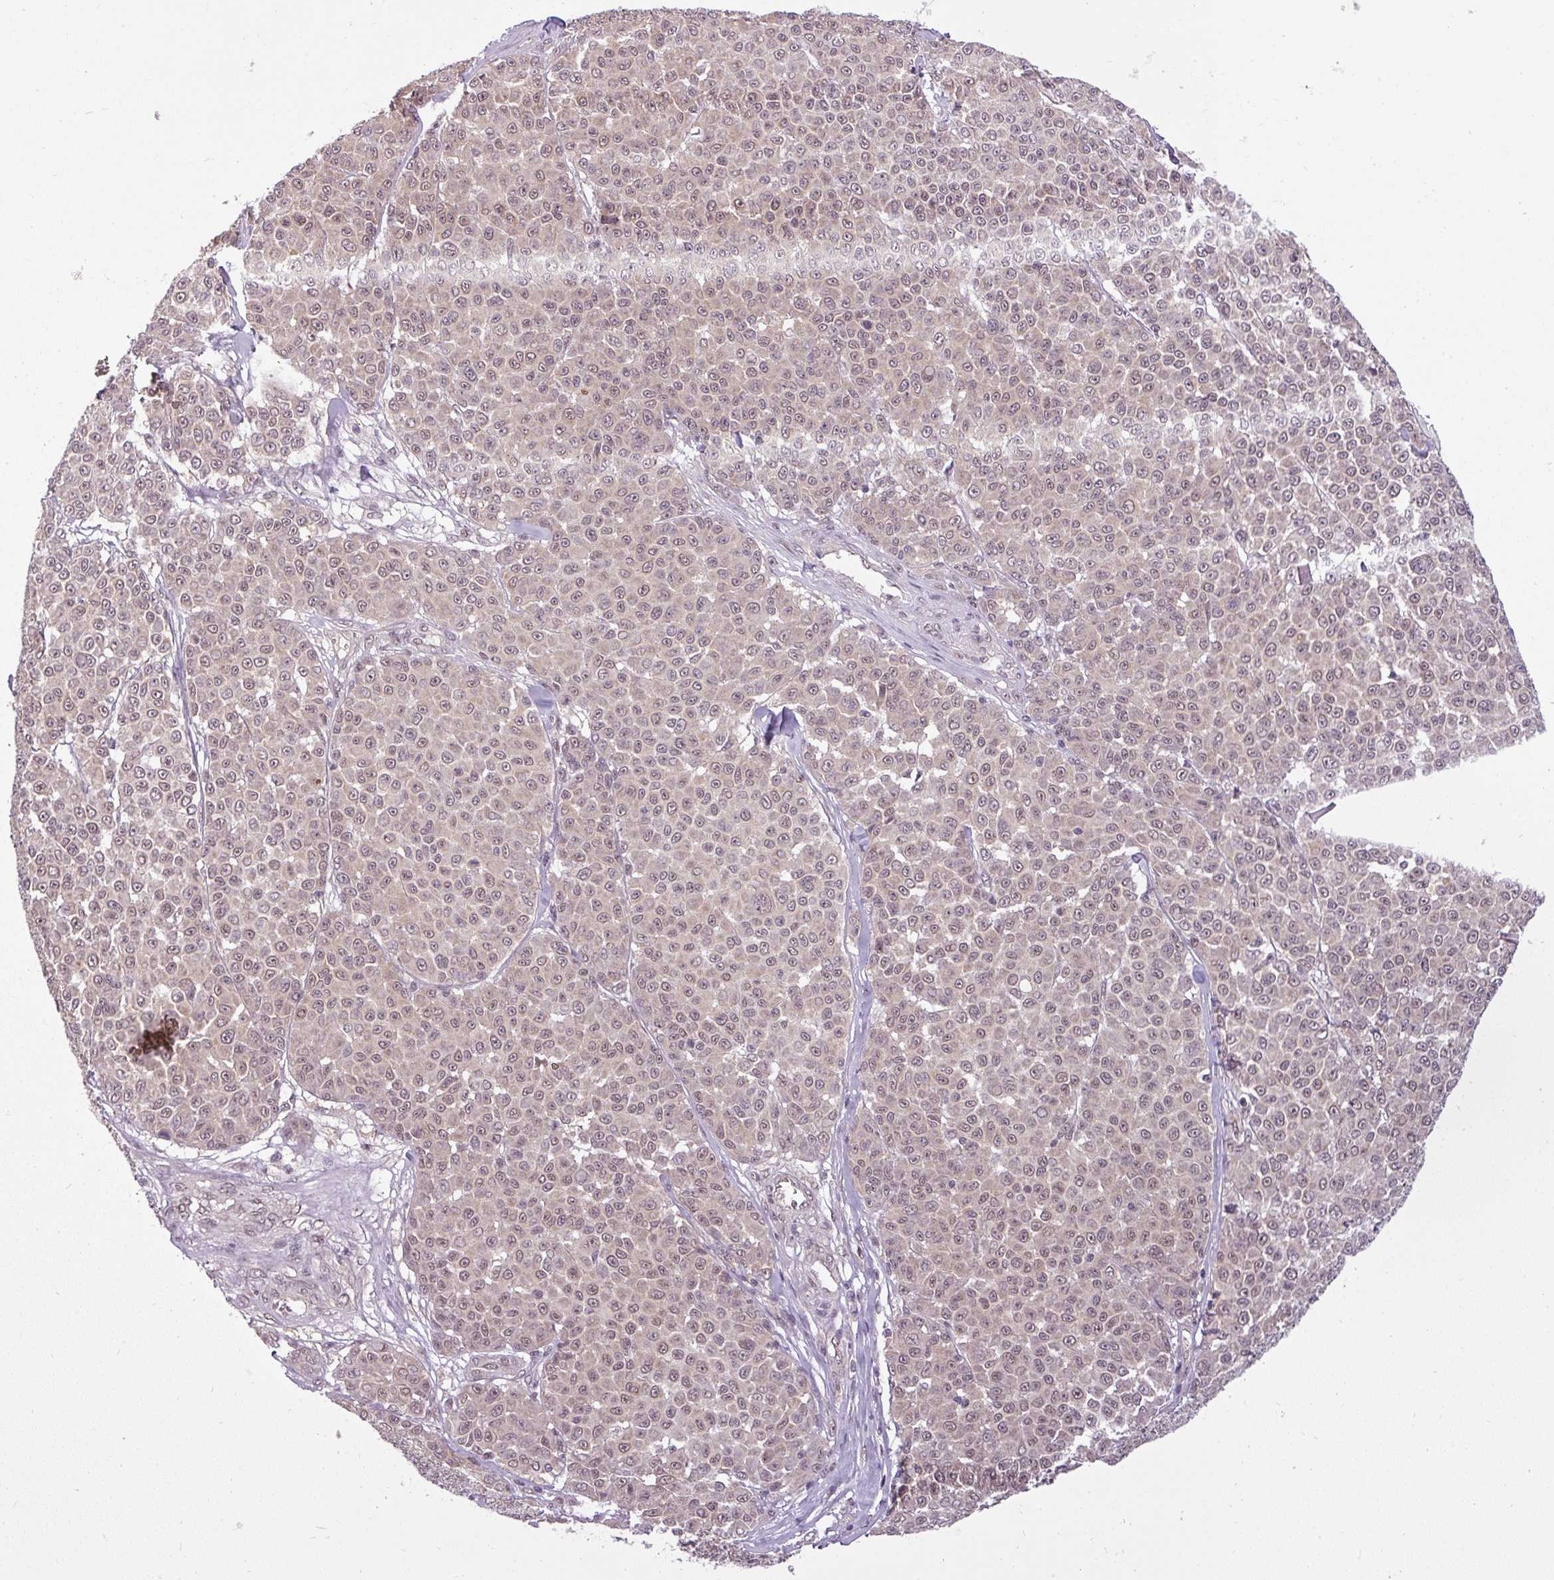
{"staining": {"intensity": "weak", "quantity": ">75%", "location": "nuclear"}, "tissue": "melanoma", "cell_type": "Tumor cells", "image_type": "cancer", "snomed": [{"axis": "morphology", "description": "Malignant melanoma, NOS"}, {"axis": "topography", "description": "Skin"}], "caption": "An immunohistochemistry micrograph of tumor tissue is shown. Protein staining in brown highlights weak nuclear positivity in melanoma within tumor cells. (DAB IHC, brown staining for protein, blue staining for nuclei).", "gene": "MFHAS1", "patient": {"sex": "male", "age": 46}}